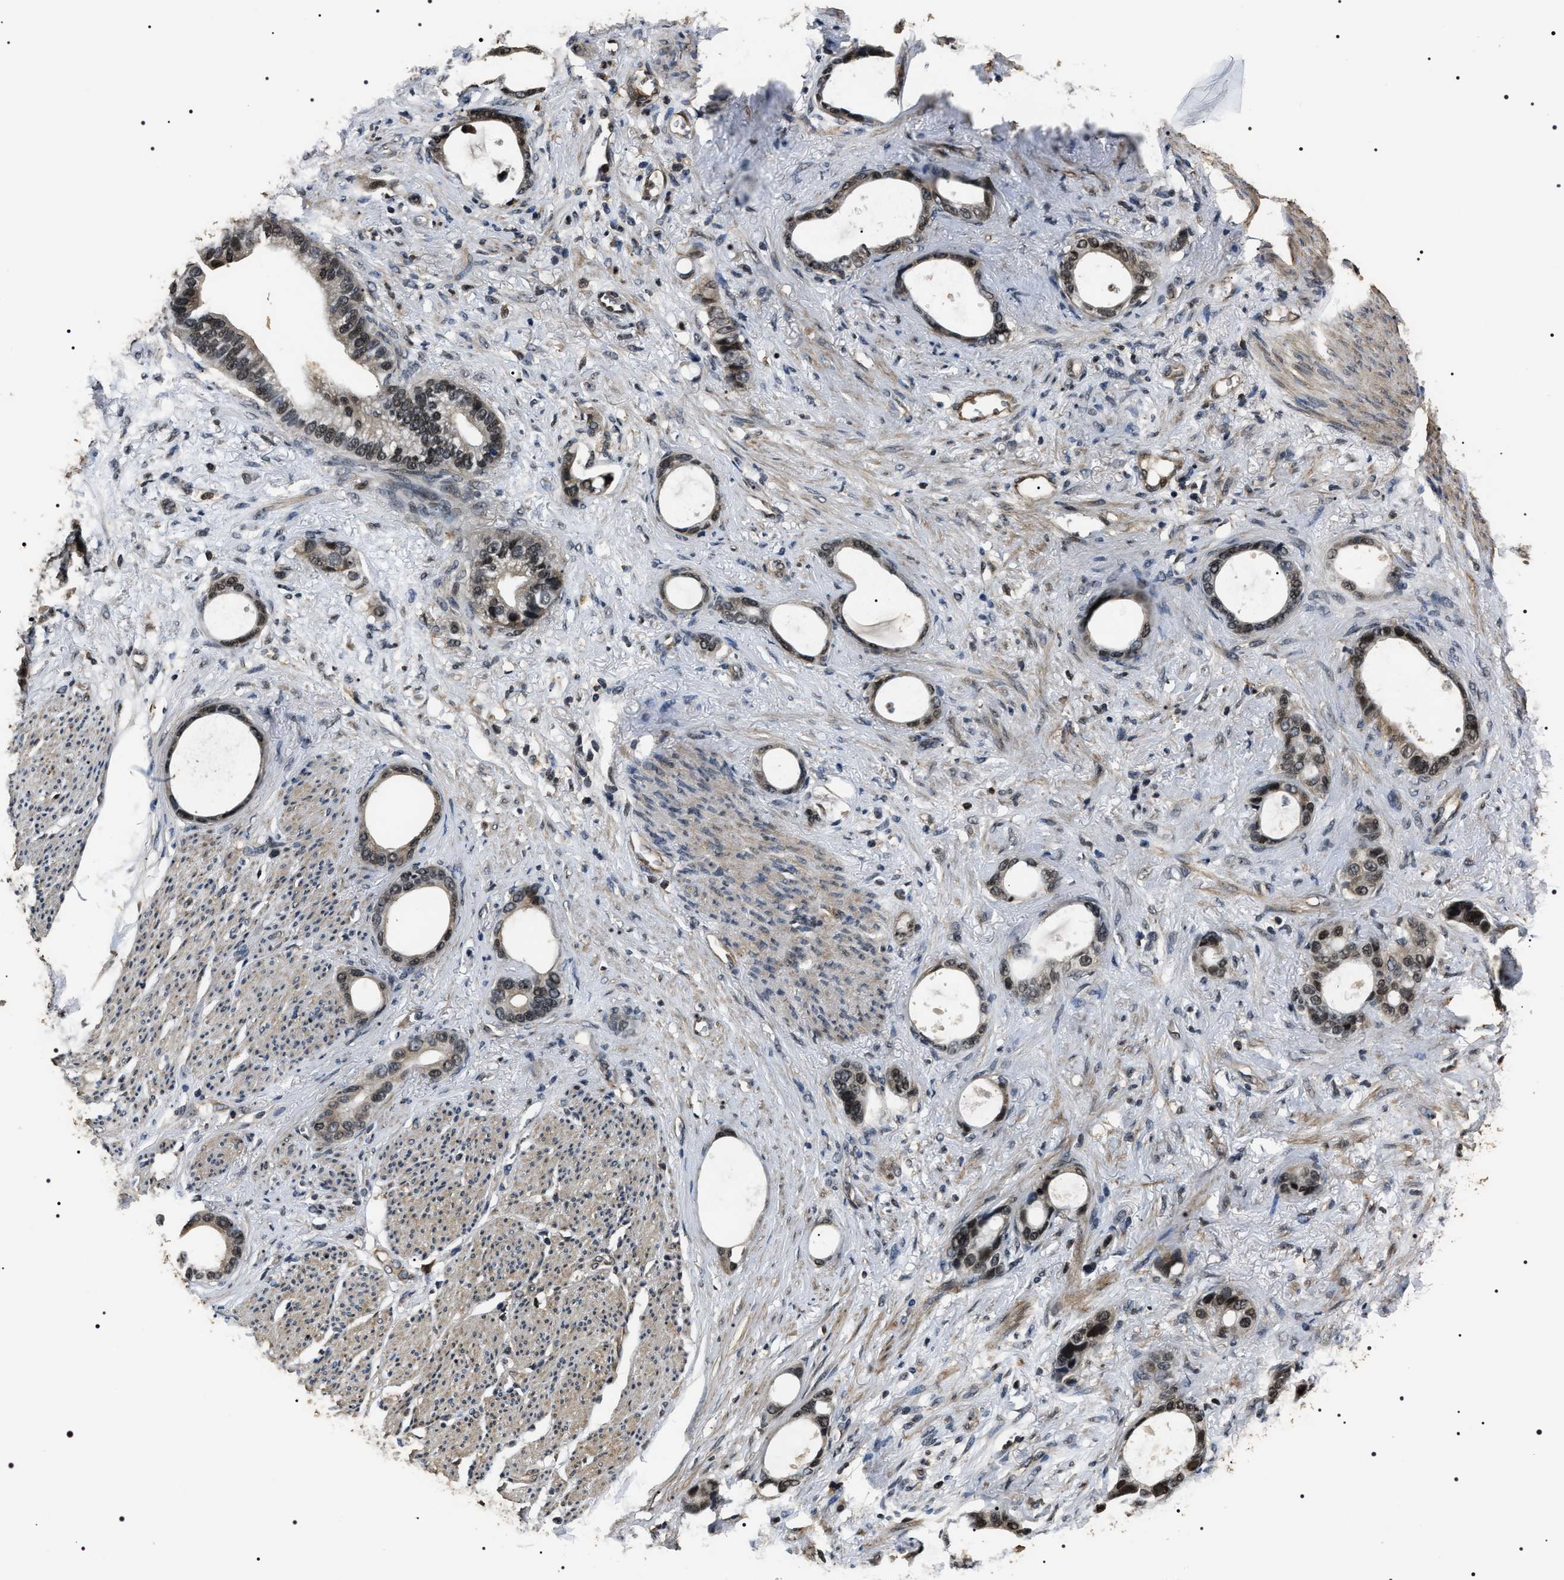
{"staining": {"intensity": "moderate", "quantity": "<25%", "location": "nuclear"}, "tissue": "stomach cancer", "cell_type": "Tumor cells", "image_type": "cancer", "snomed": [{"axis": "morphology", "description": "Adenocarcinoma, NOS"}, {"axis": "topography", "description": "Stomach"}], "caption": "Immunohistochemistry (IHC) histopathology image of neoplastic tissue: stomach adenocarcinoma stained using immunohistochemistry (IHC) exhibits low levels of moderate protein expression localized specifically in the nuclear of tumor cells, appearing as a nuclear brown color.", "gene": "ARHGAP22", "patient": {"sex": "female", "age": 75}}